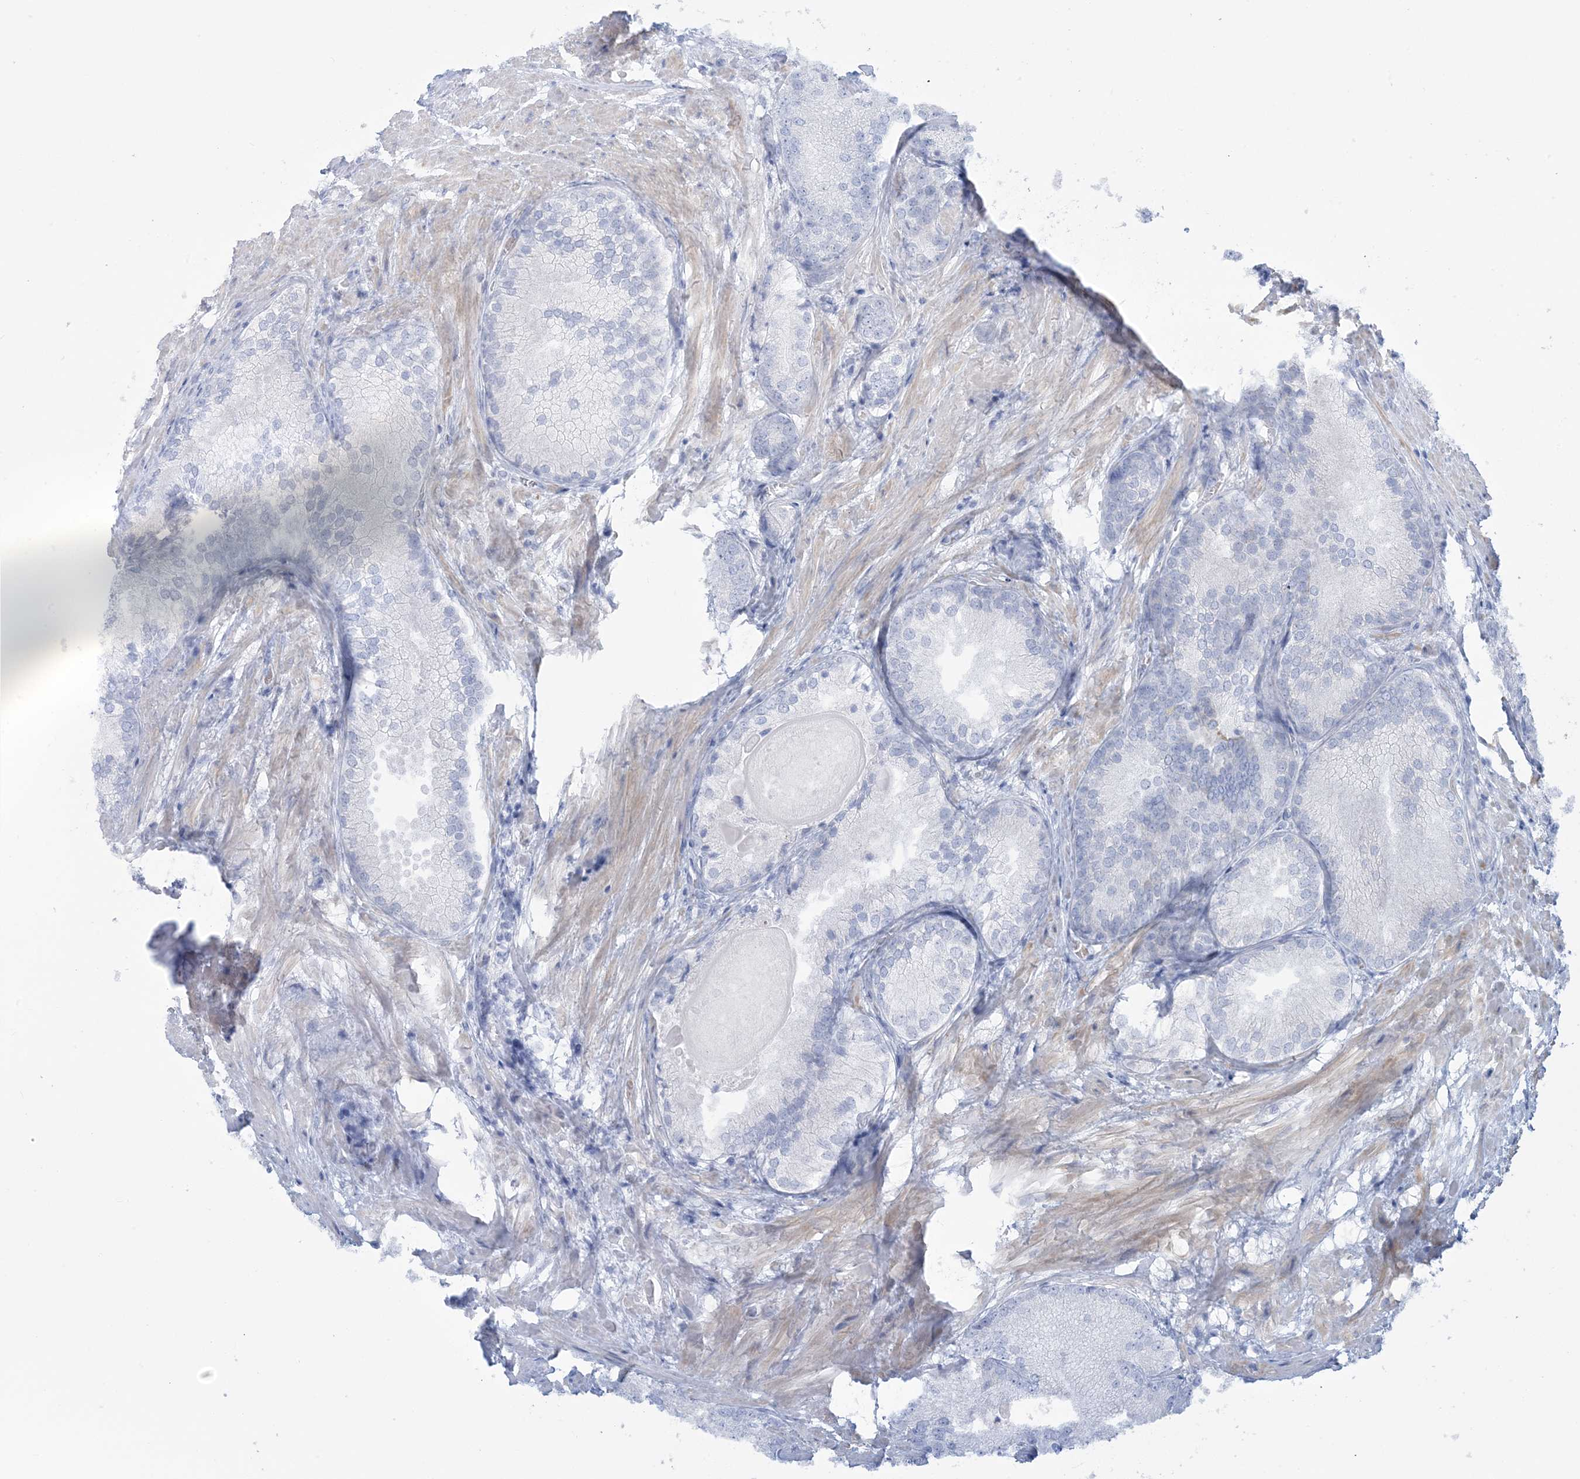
{"staining": {"intensity": "negative", "quantity": "none", "location": "none"}, "tissue": "prostate cancer", "cell_type": "Tumor cells", "image_type": "cancer", "snomed": [{"axis": "morphology", "description": "Adenocarcinoma, High grade"}, {"axis": "topography", "description": "Prostate"}], "caption": "Histopathology image shows no significant protein staining in tumor cells of prostate cancer (adenocarcinoma (high-grade)).", "gene": "AGXT", "patient": {"sex": "male", "age": 66}}